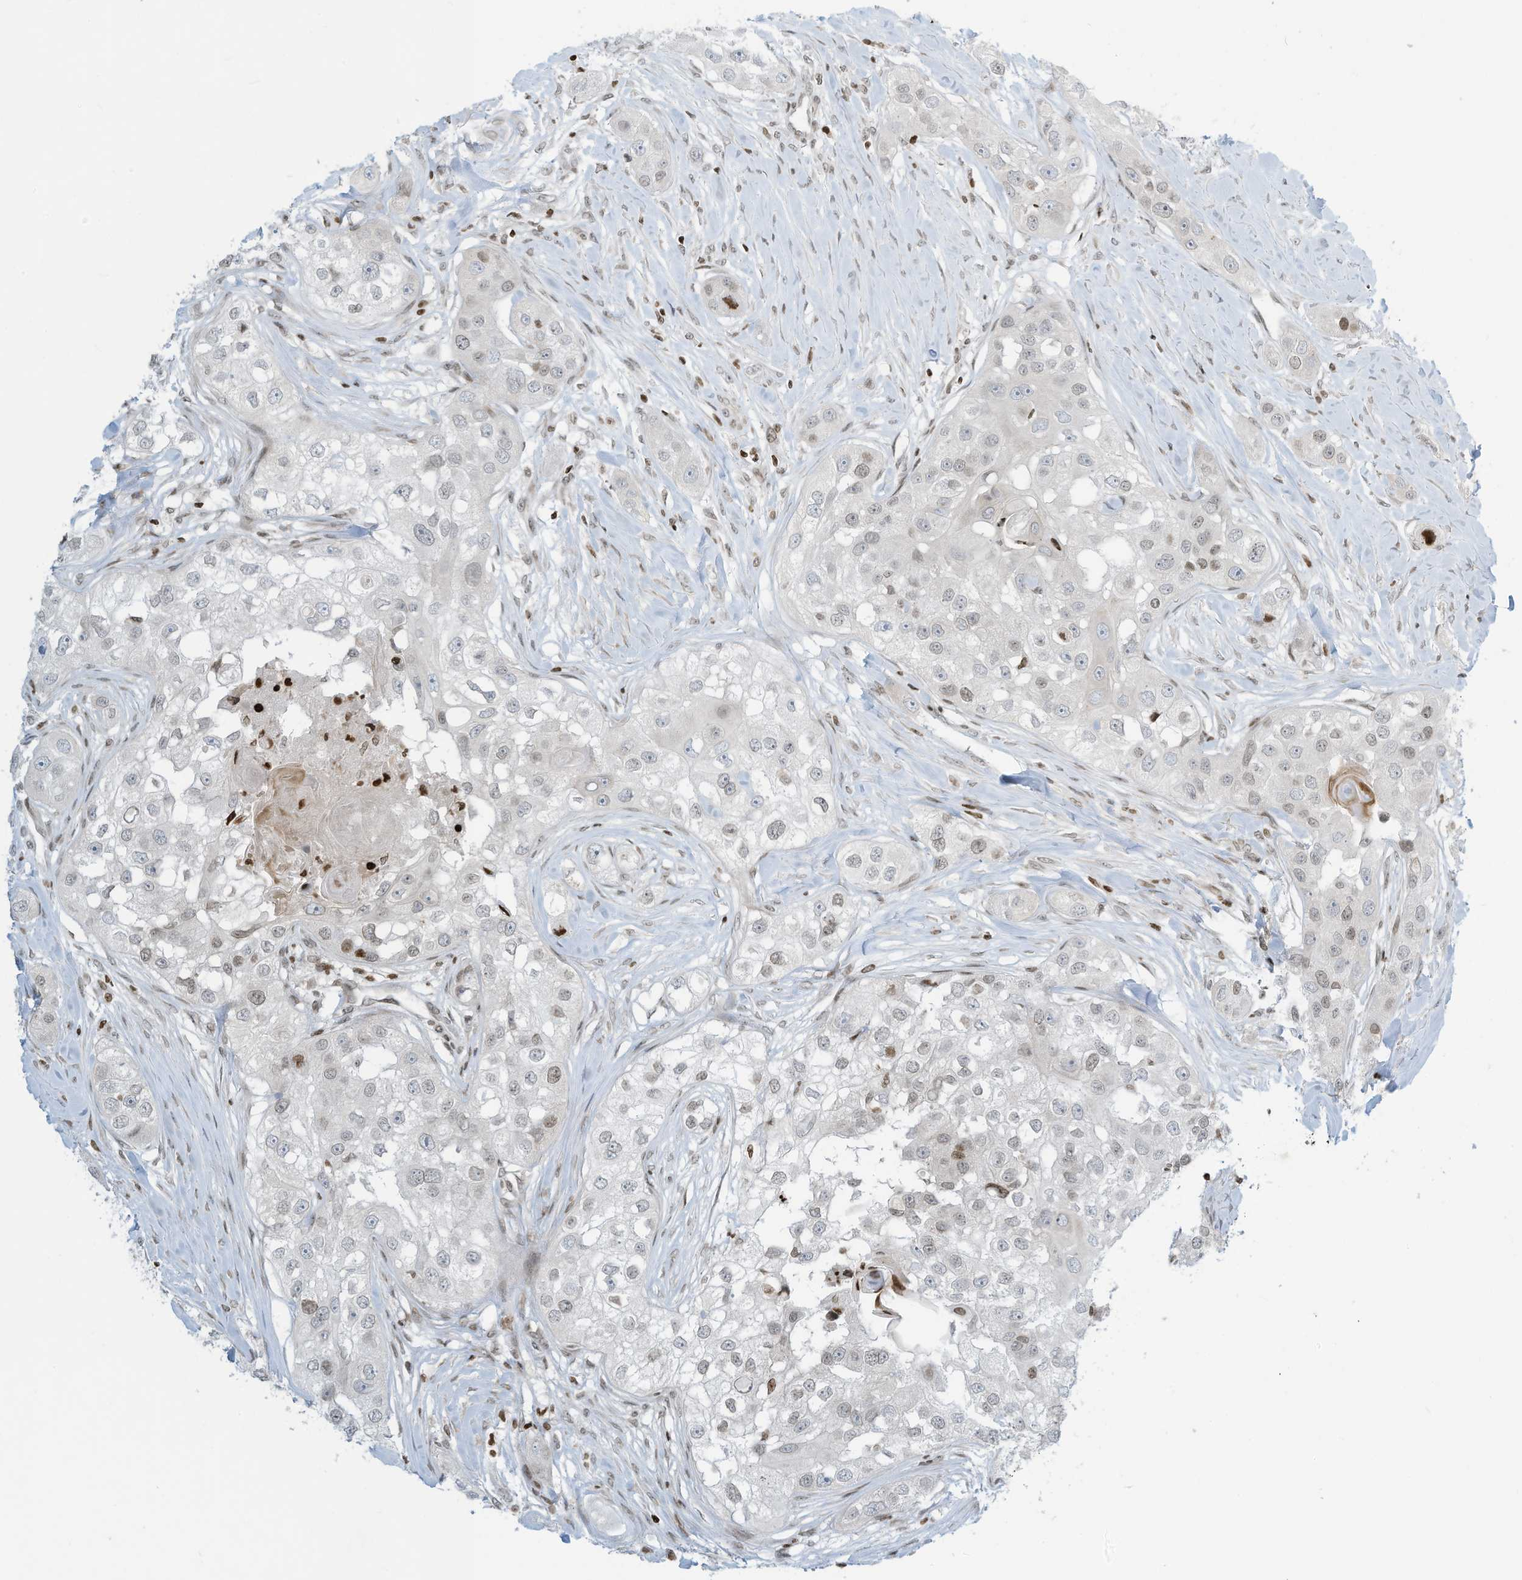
{"staining": {"intensity": "weak", "quantity": "<25%", "location": "nuclear"}, "tissue": "head and neck cancer", "cell_type": "Tumor cells", "image_type": "cancer", "snomed": [{"axis": "morphology", "description": "Normal tissue, NOS"}, {"axis": "morphology", "description": "Squamous cell carcinoma, NOS"}, {"axis": "topography", "description": "Skeletal muscle"}, {"axis": "topography", "description": "Head-Neck"}], "caption": "Tumor cells are negative for protein expression in human head and neck cancer.", "gene": "ADI1", "patient": {"sex": "male", "age": 51}}